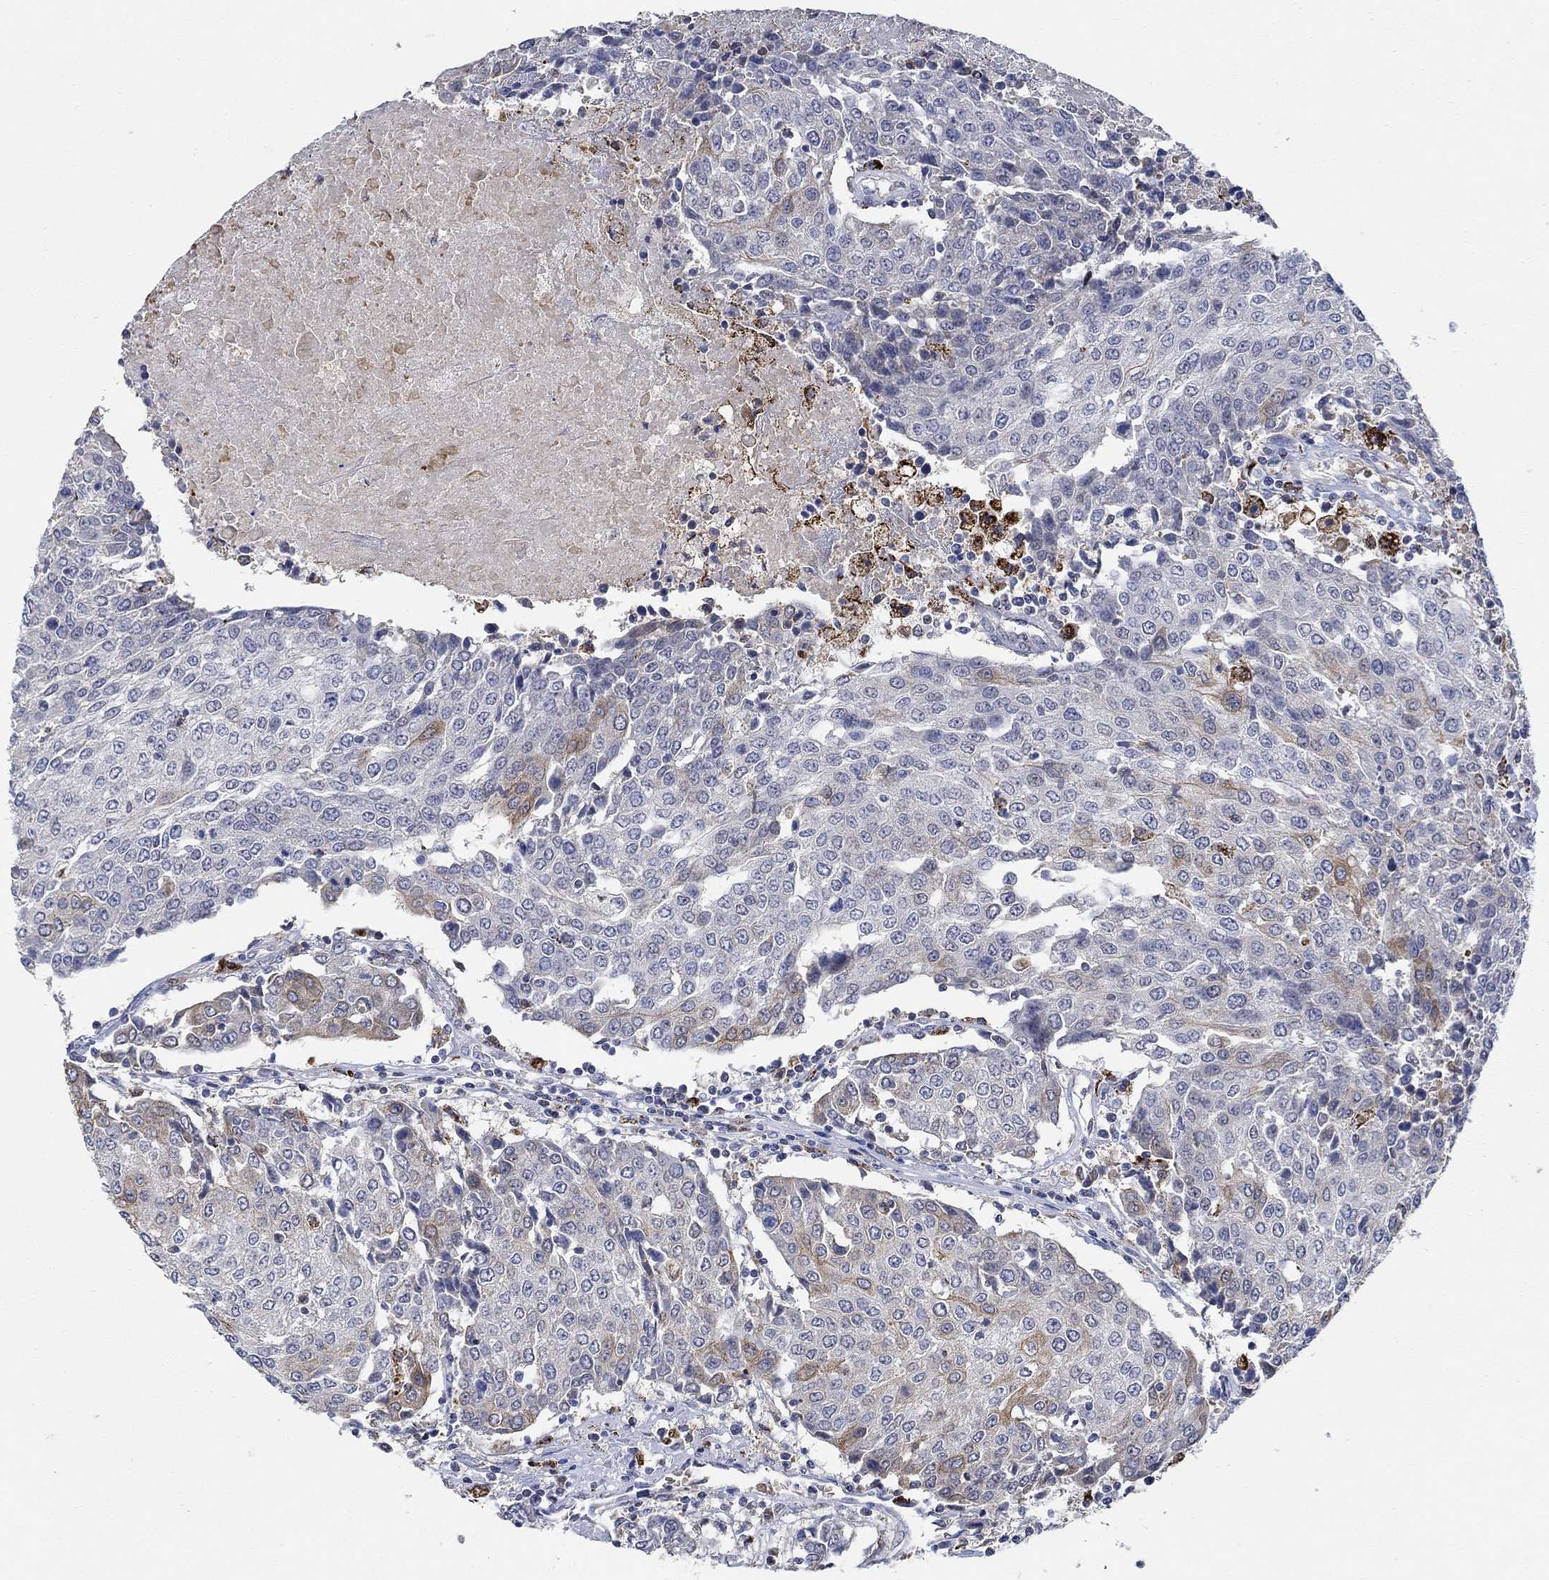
{"staining": {"intensity": "weak", "quantity": "<25%", "location": "cytoplasmic/membranous"}, "tissue": "urothelial cancer", "cell_type": "Tumor cells", "image_type": "cancer", "snomed": [{"axis": "morphology", "description": "Urothelial carcinoma, High grade"}, {"axis": "topography", "description": "Urinary bladder"}], "caption": "There is no significant positivity in tumor cells of high-grade urothelial carcinoma.", "gene": "MPP1", "patient": {"sex": "female", "age": 85}}